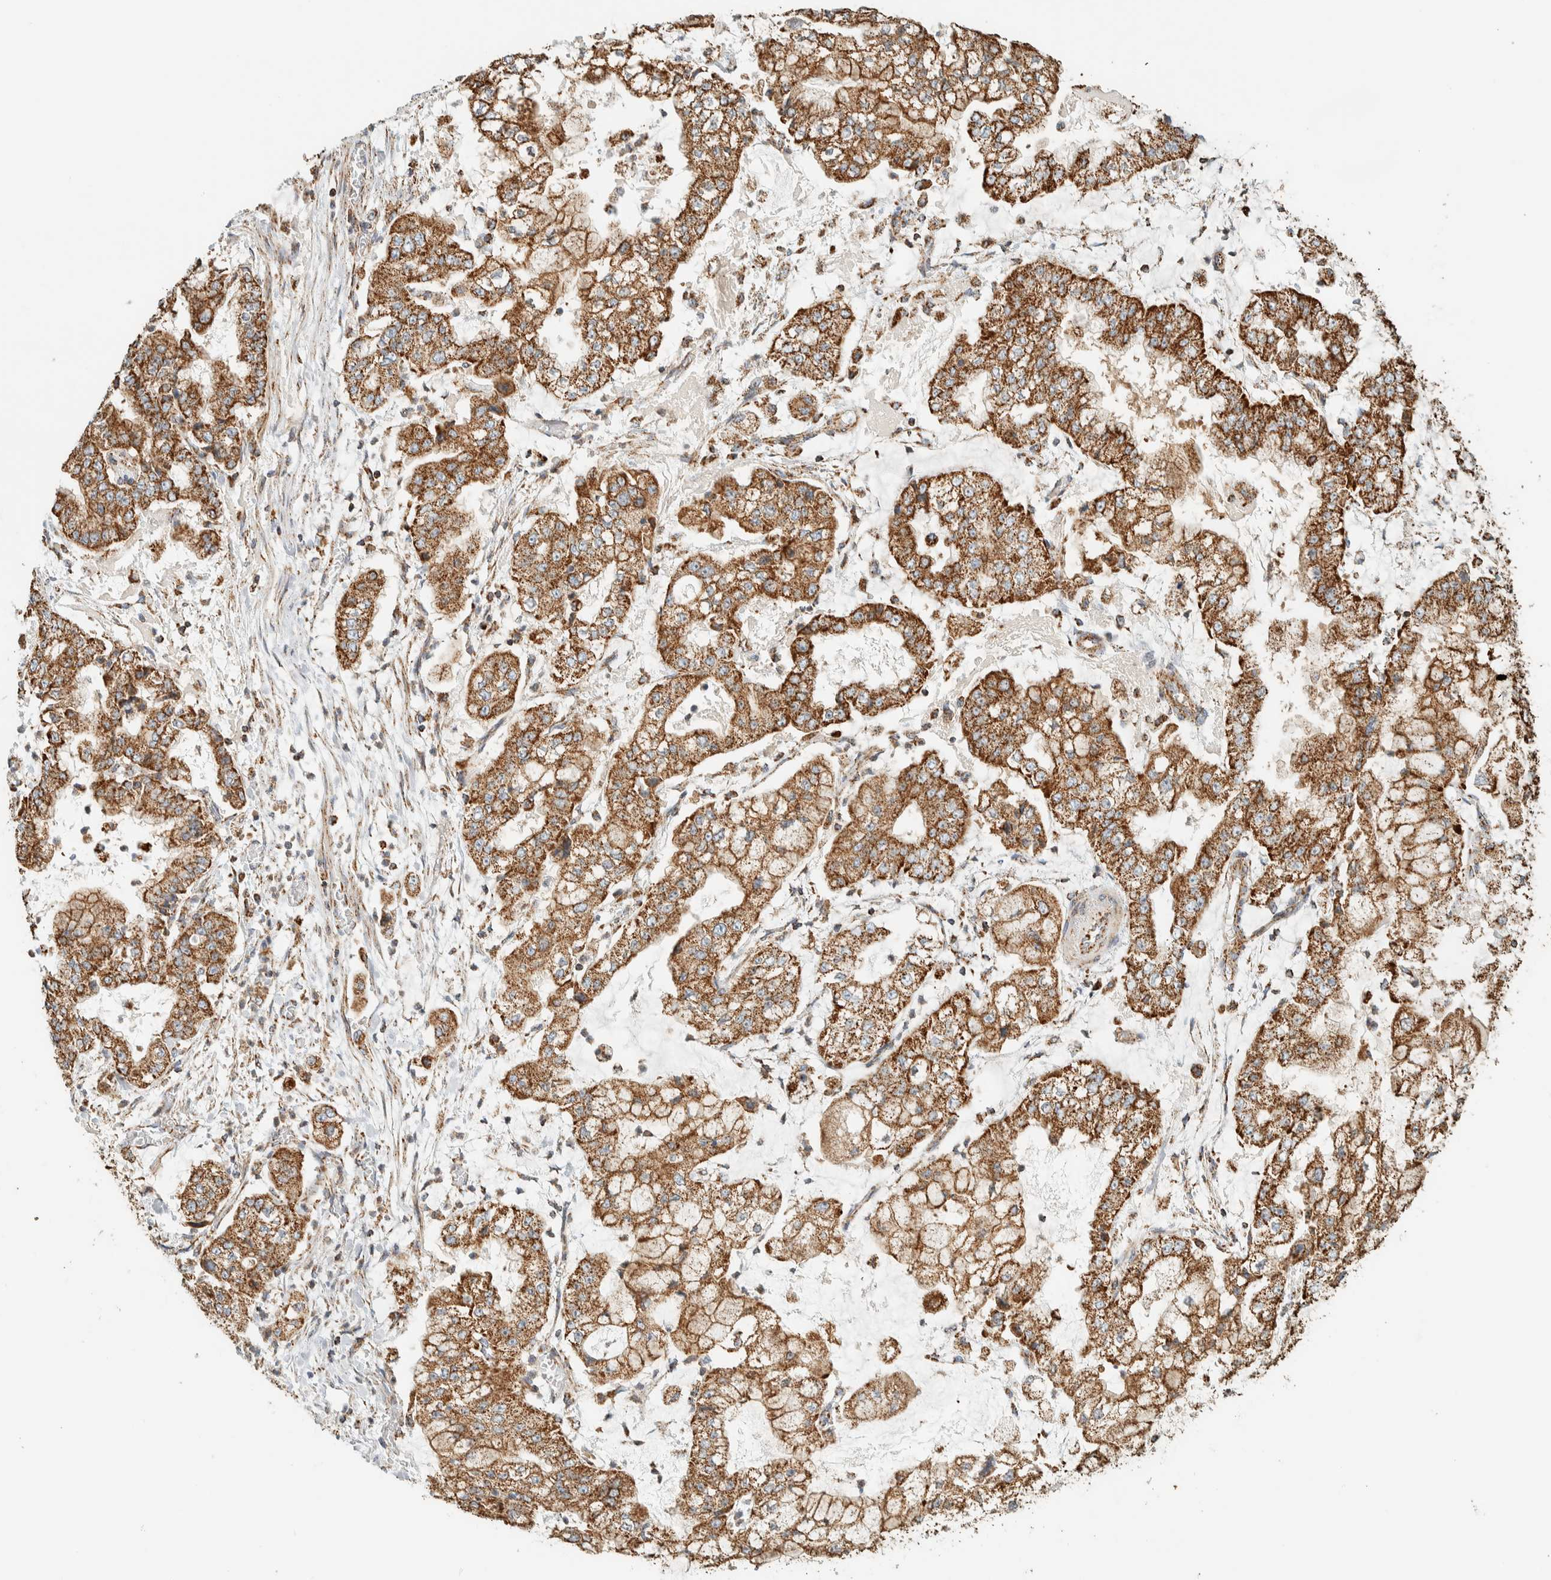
{"staining": {"intensity": "strong", "quantity": ">75%", "location": "cytoplasmic/membranous"}, "tissue": "stomach cancer", "cell_type": "Tumor cells", "image_type": "cancer", "snomed": [{"axis": "morphology", "description": "Adenocarcinoma, NOS"}, {"axis": "topography", "description": "Stomach"}], "caption": "Stomach adenocarcinoma stained with a brown dye reveals strong cytoplasmic/membranous positive staining in approximately >75% of tumor cells.", "gene": "ZNF454", "patient": {"sex": "male", "age": 76}}